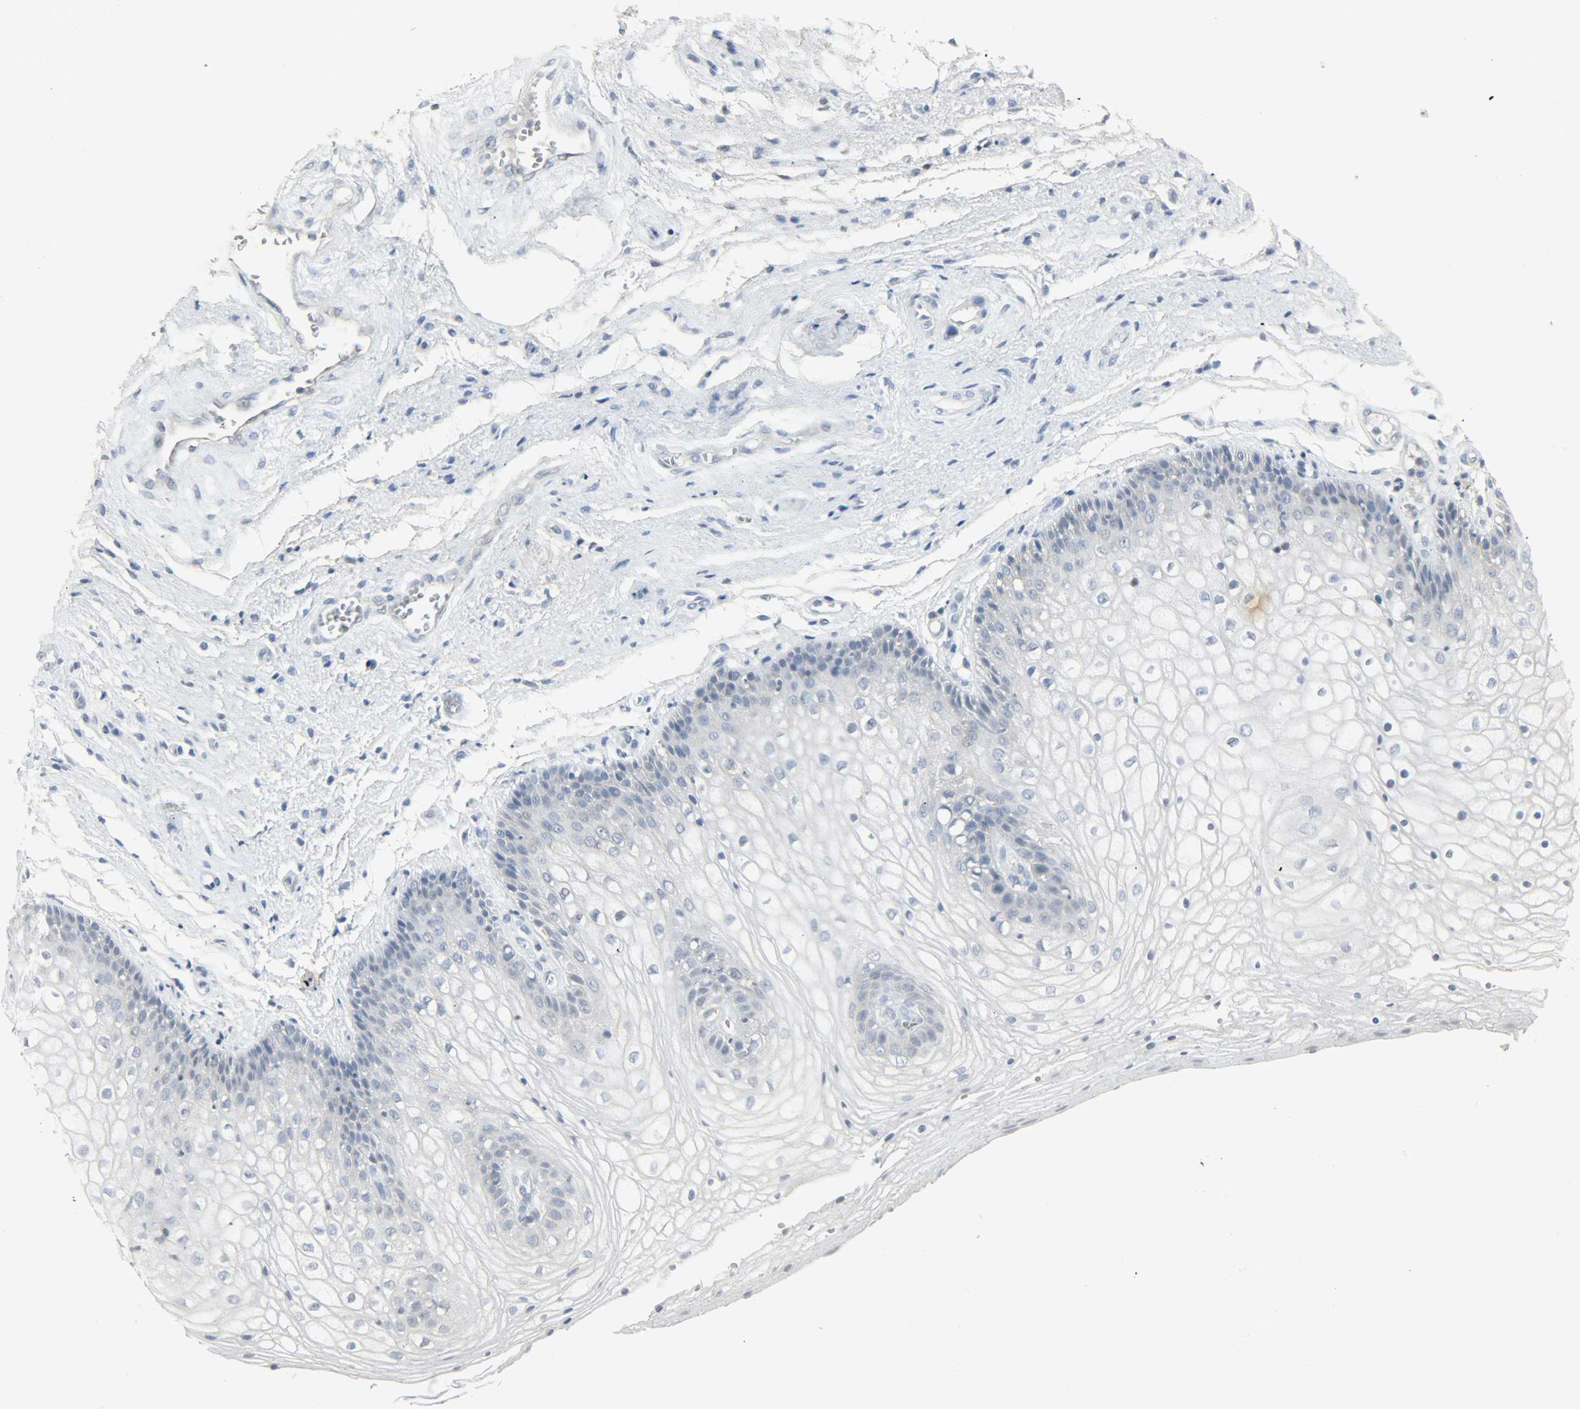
{"staining": {"intensity": "negative", "quantity": "none", "location": "none"}, "tissue": "vagina", "cell_type": "Squamous epithelial cells", "image_type": "normal", "snomed": [{"axis": "morphology", "description": "Normal tissue, NOS"}, {"axis": "topography", "description": "Vagina"}], "caption": "Human vagina stained for a protein using IHC reveals no positivity in squamous epithelial cells.", "gene": "CAMK4", "patient": {"sex": "female", "age": 34}}